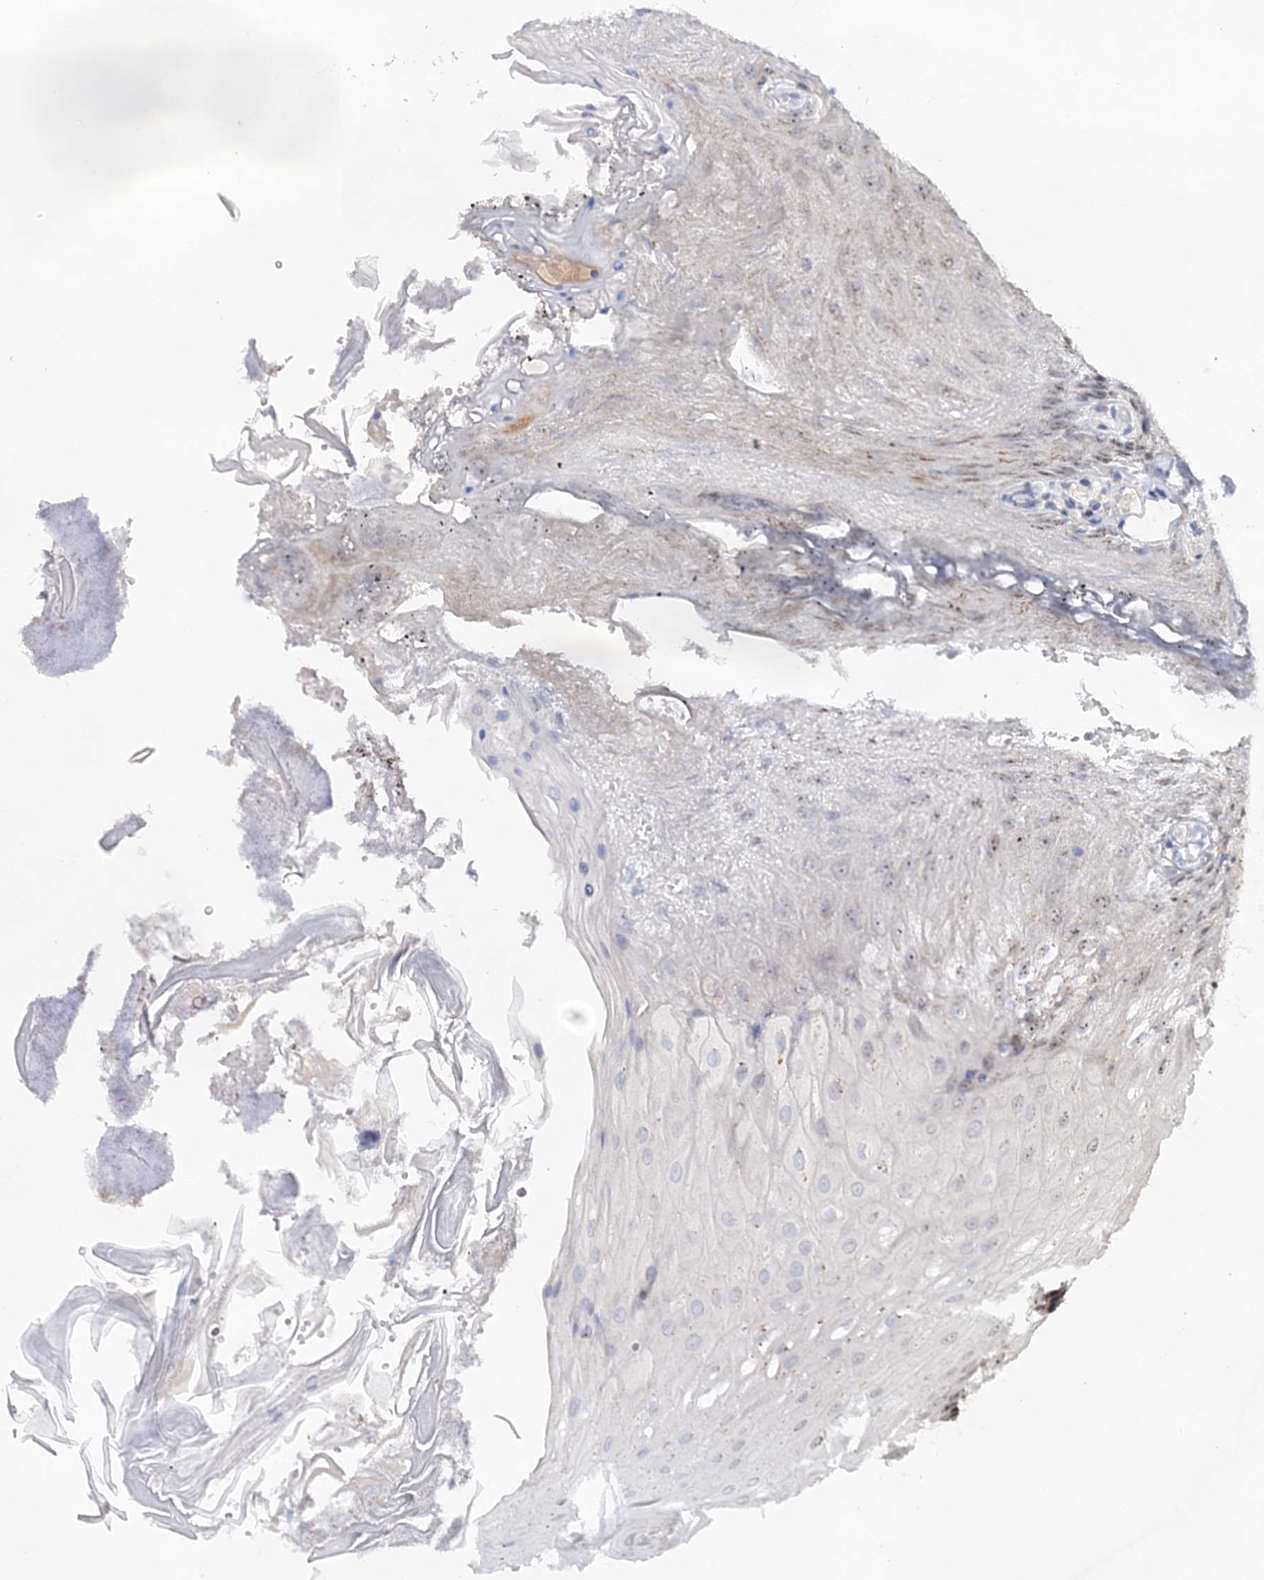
{"staining": {"intensity": "negative", "quantity": "none", "location": "none"}, "tissue": "oral mucosa", "cell_type": "Squamous epithelial cells", "image_type": "normal", "snomed": [{"axis": "morphology", "description": "Normal tissue, NOS"}, {"axis": "morphology", "description": "Squamous cell carcinoma, NOS"}, {"axis": "topography", "description": "Skeletal muscle"}, {"axis": "topography", "description": "Oral tissue"}, {"axis": "topography", "description": "Salivary gland"}, {"axis": "topography", "description": "Head-Neck"}], "caption": "Immunohistochemical staining of unremarkable human oral mucosa exhibits no significant staining in squamous epithelial cells.", "gene": "KIF4A", "patient": {"sex": "male", "age": 54}}